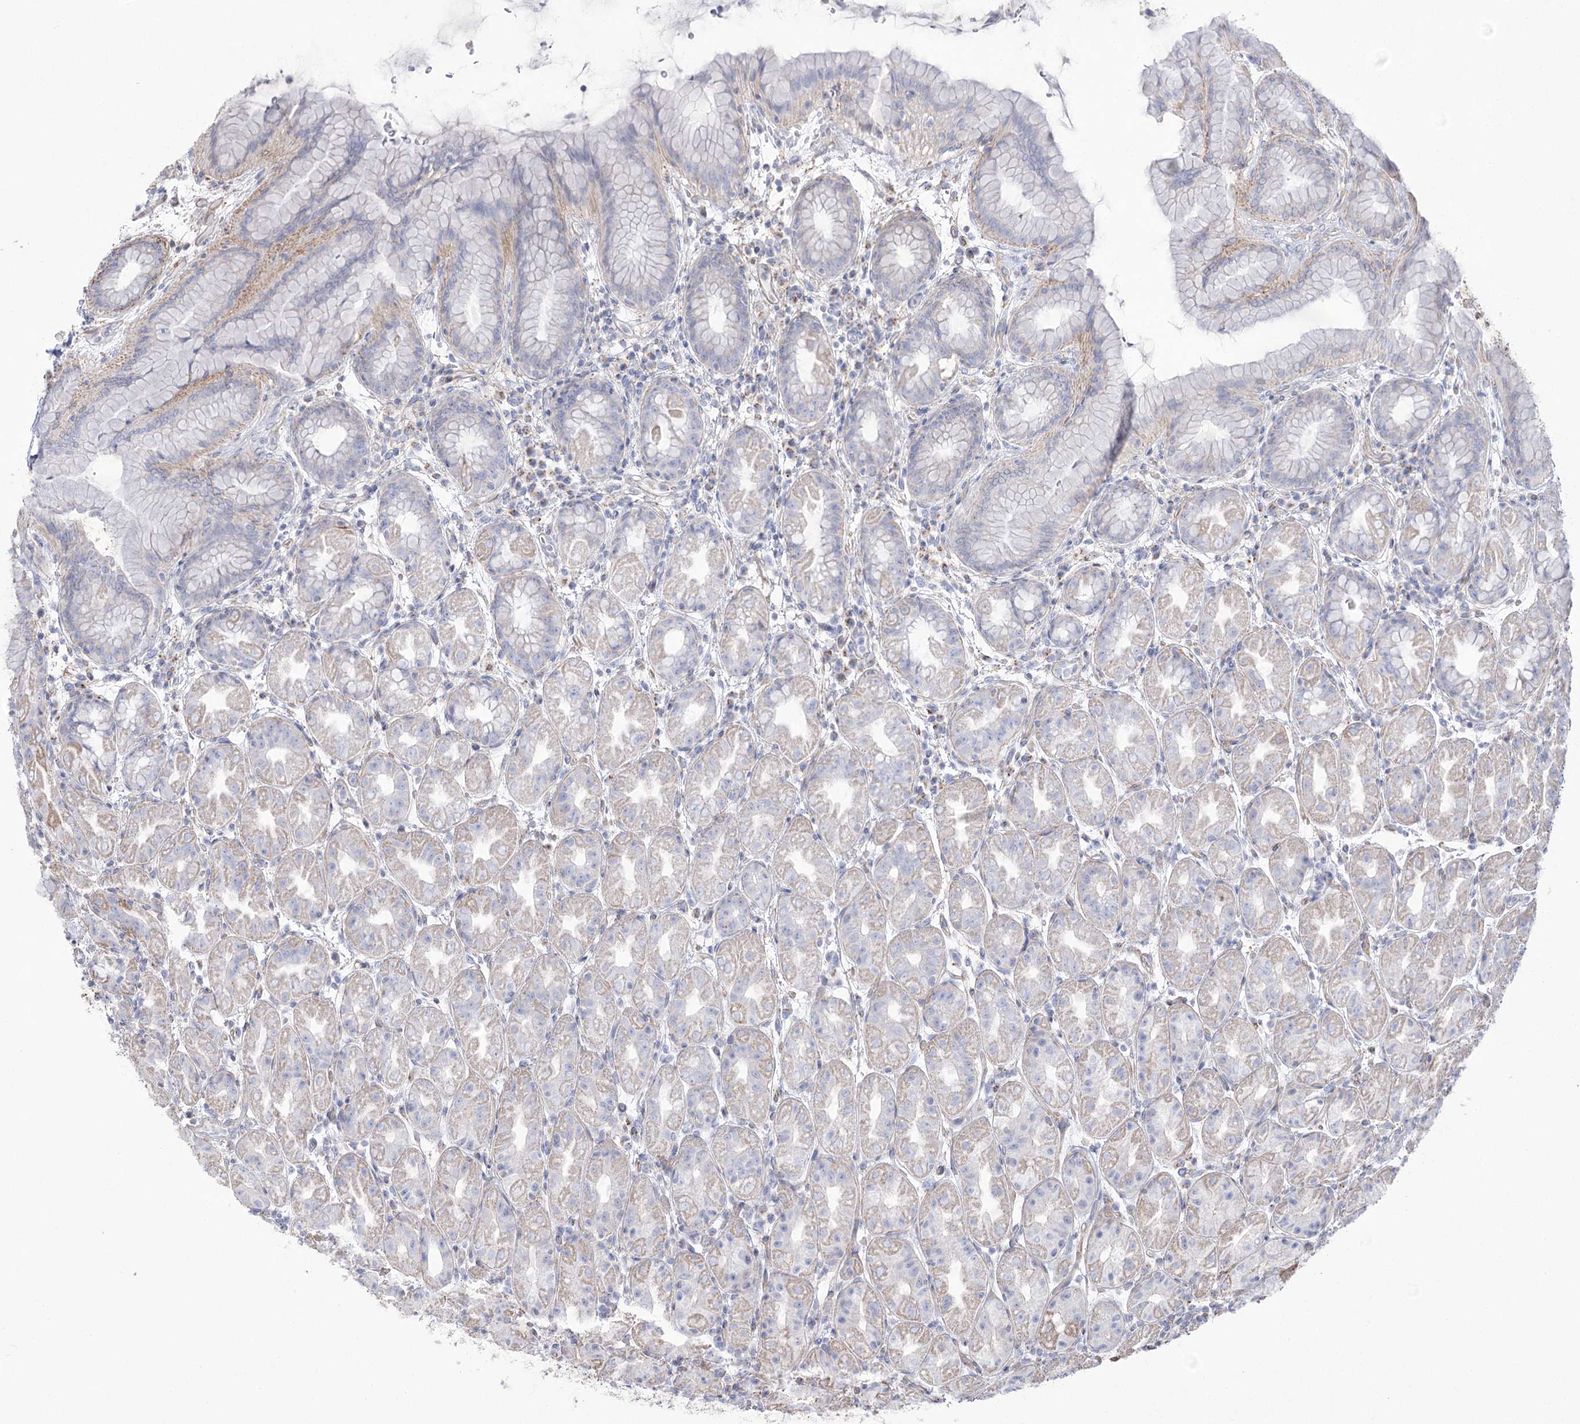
{"staining": {"intensity": "moderate", "quantity": "<25%", "location": "cytoplasmic/membranous"}, "tissue": "stomach", "cell_type": "Glandular cells", "image_type": "normal", "snomed": [{"axis": "morphology", "description": "Normal tissue, NOS"}, {"axis": "topography", "description": "Stomach"}], "caption": "Moderate cytoplasmic/membranous staining is present in approximately <25% of glandular cells in benign stomach. (brown staining indicates protein expression, while blue staining denotes nuclei).", "gene": "FAM216A", "patient": {"sex": "female", "age": 79}}